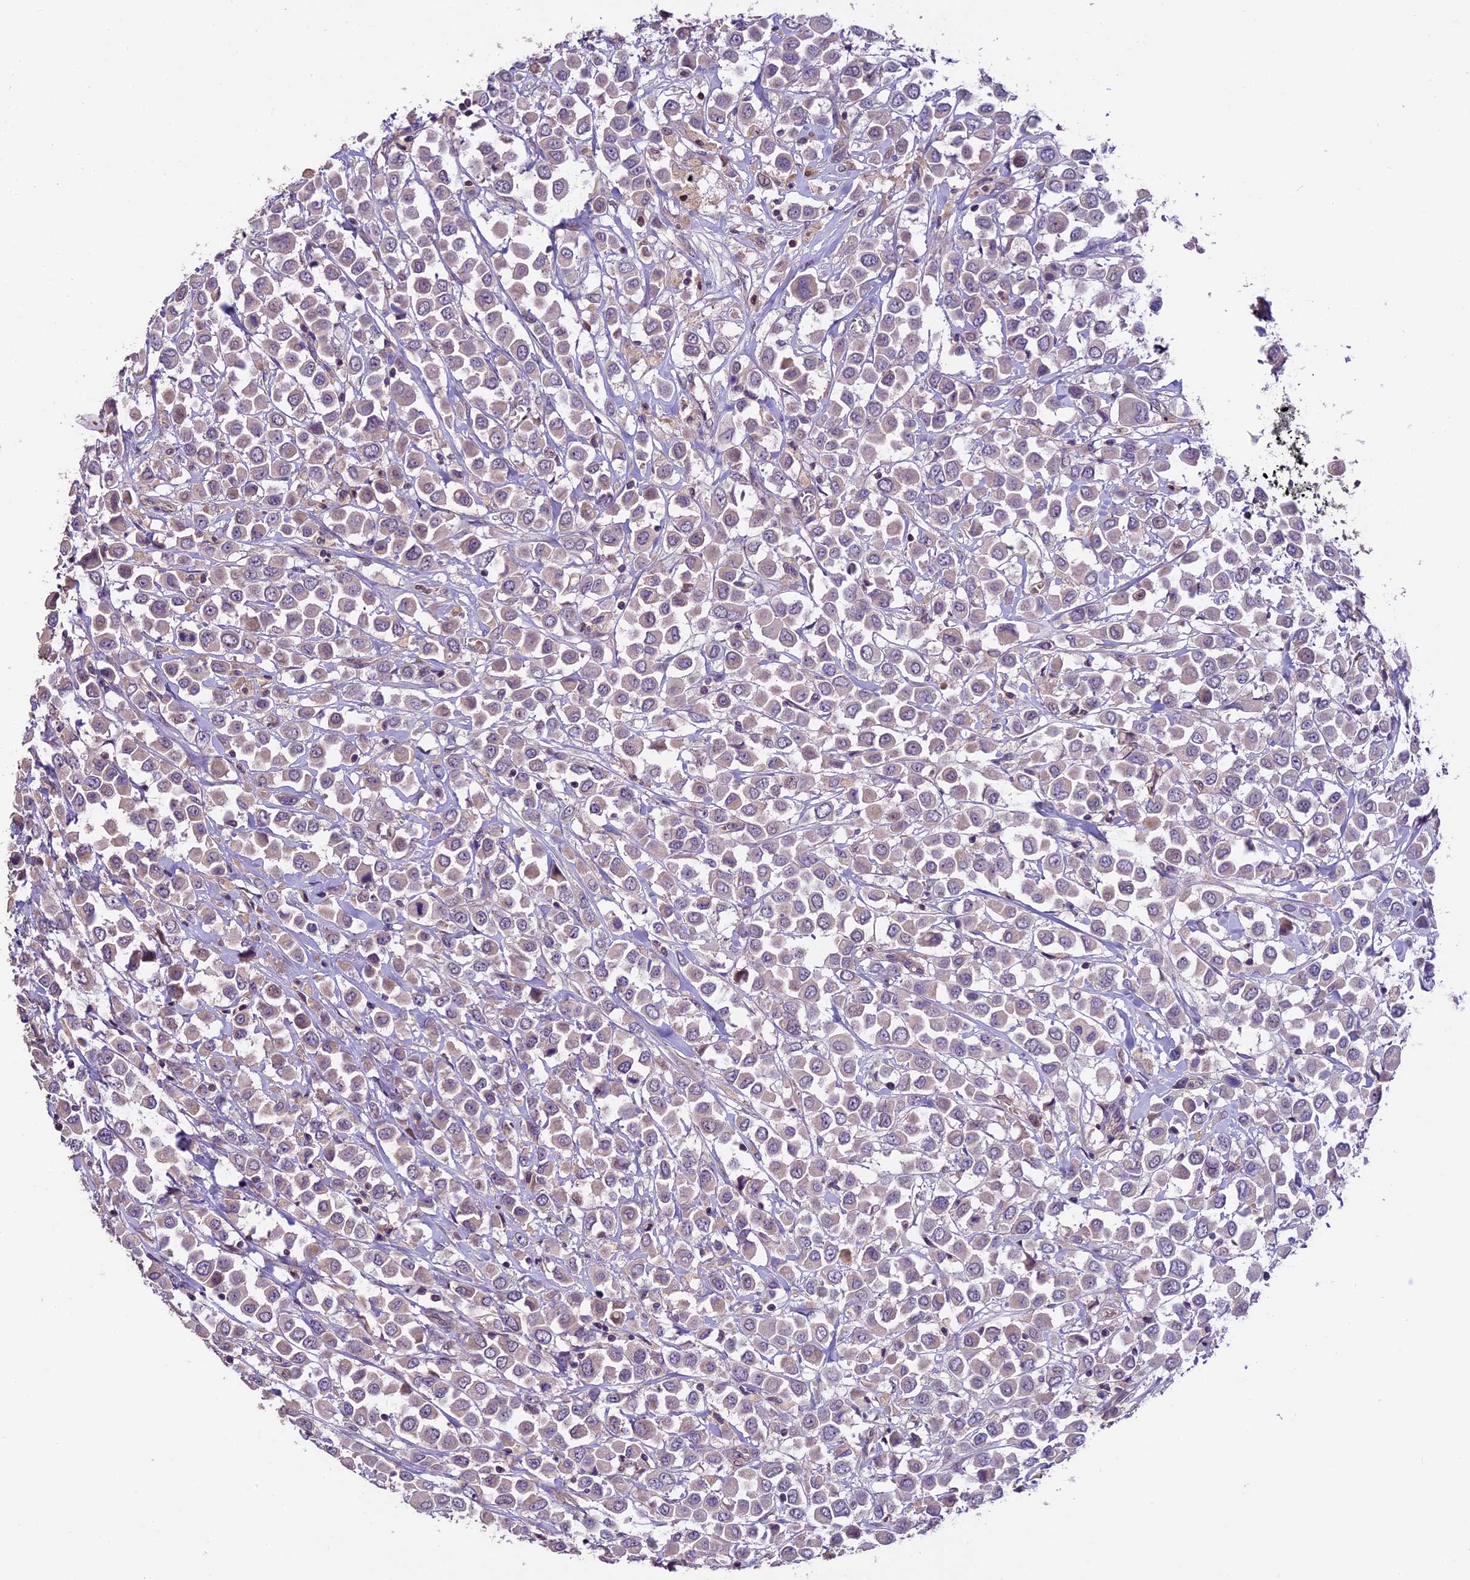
{"staining": {"intensity": "weak", "quantity": "<25%", "location": "cytoplasmic/membranous"}, "tissue": "breast cancer", "cell_type": "Tumor cells", "image_type": "cancer", "snomed": [{"axis": "morphology", "description": "Duct carcinoma"}, {"axis": "topography", "description": "Breast"}], "caption": "This is a image of immunohistochemistry staining of invasive ductal carcinoma (breast), which shows no staining in tumor cells.", "gene": "DGKH", "patient": {"sex": "female", "age": 61}}